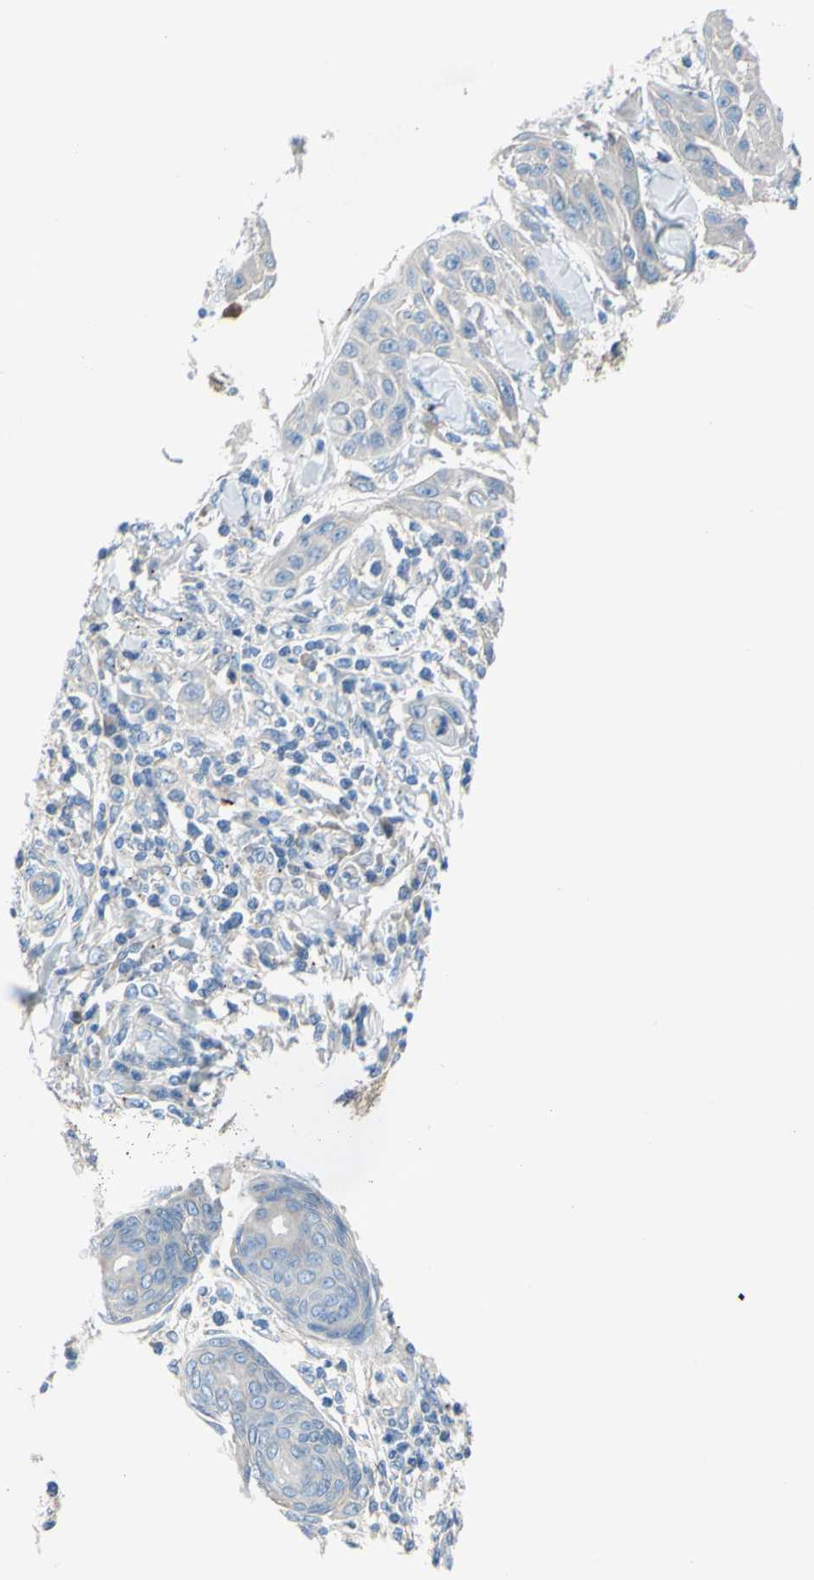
{"staining": {"intensity": "negative", "quantity": "none", "location": "none"}, "tissue": "skin cancer", "cell_type": "Tumor cells", "image_type": "cancer", "snomed": [{"axis": "morphology", "description": "Squamous cell carcinoma, NOS"}, {"axis": "topography", "description": "Skin"}], "caption": "Protein analysis of skin cancer (squamous cell carcinoma) shows no significant staining in tumor cells. (Brightfield microscopy of DAB immunohistochemistry (IHC) at high magnification).", "gene": "TMEM59L", "patient": {"sex": "male", "age": 24}}